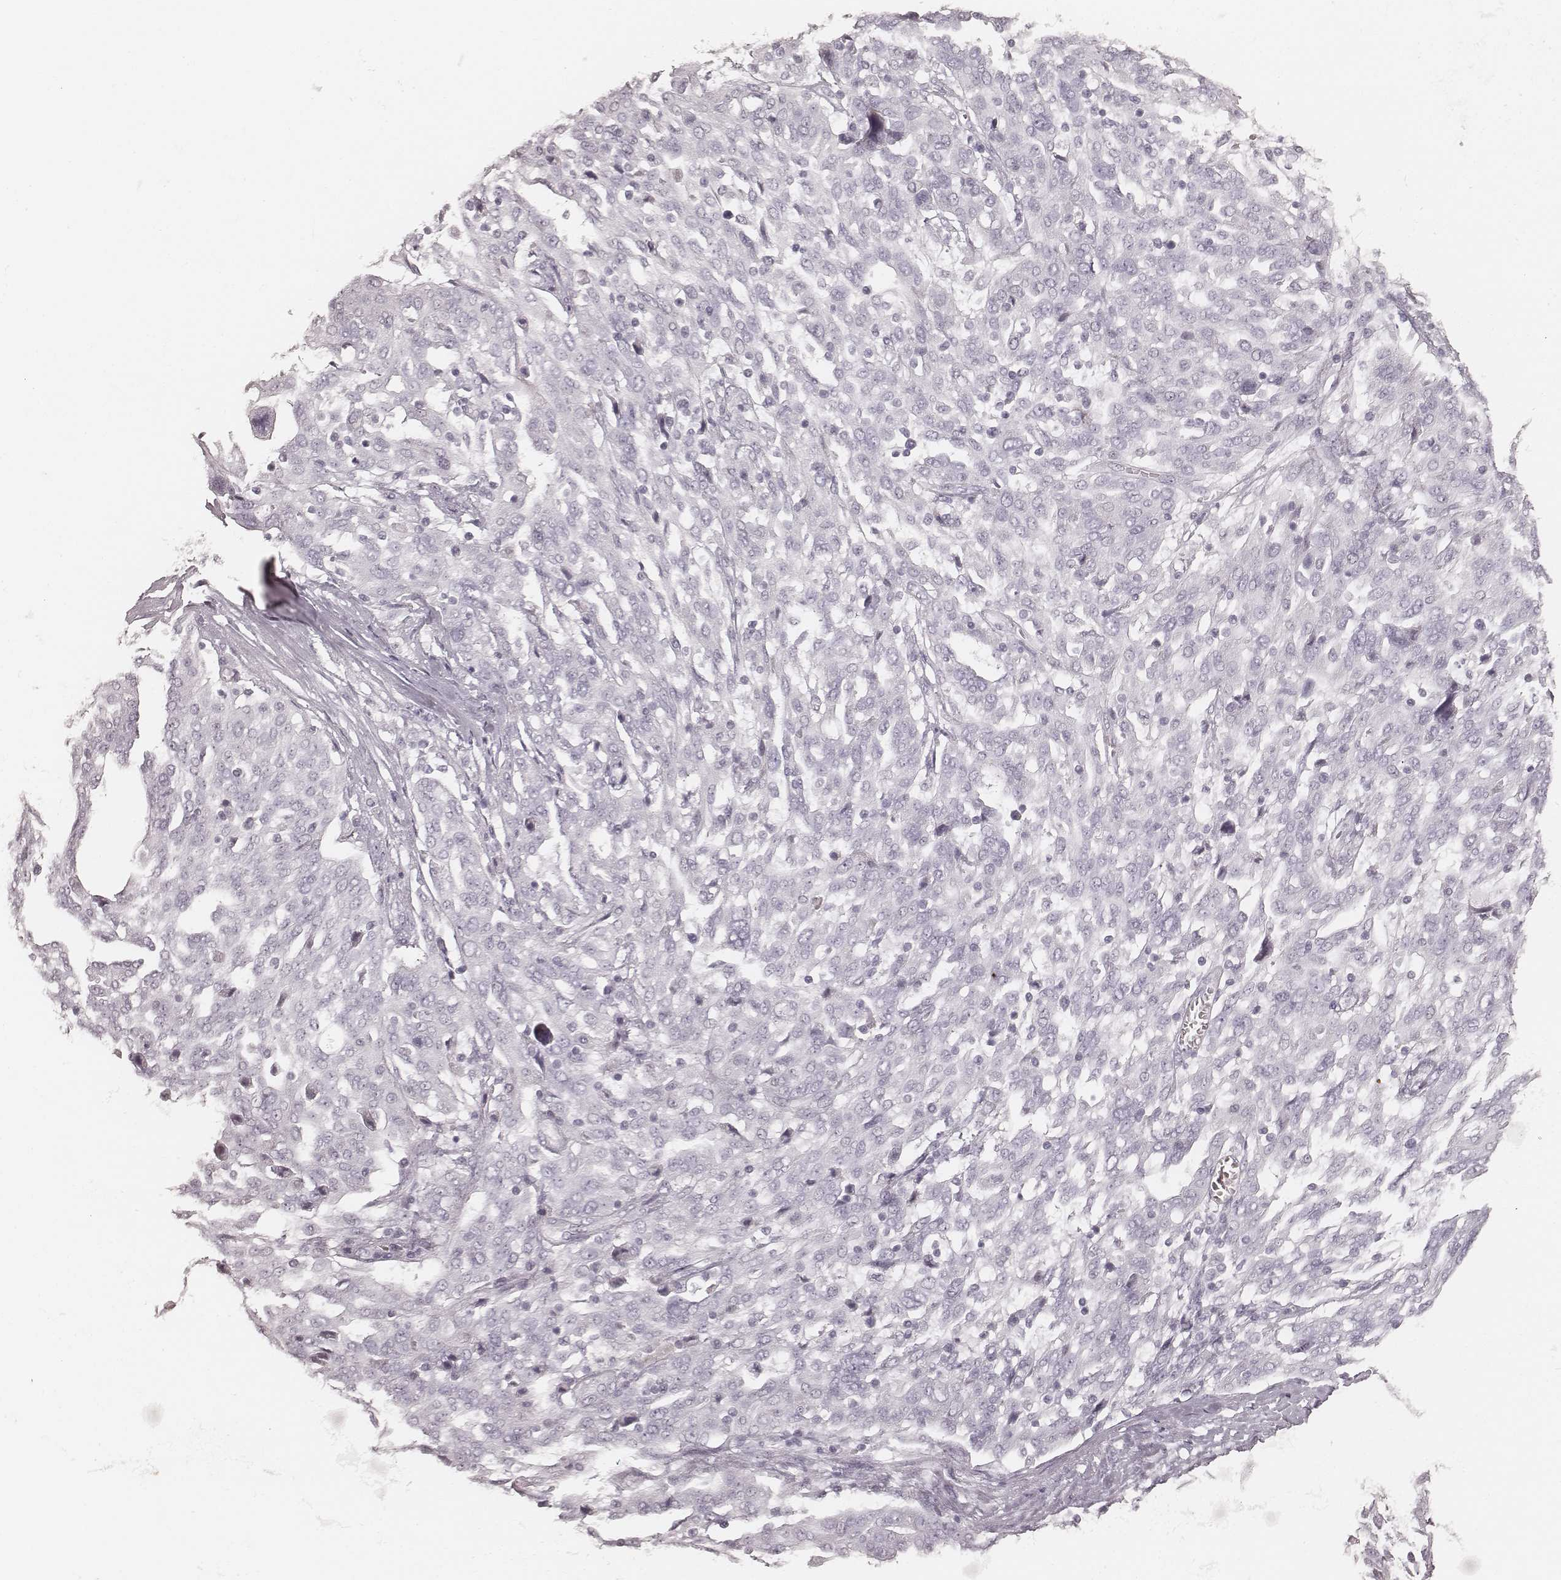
{"staining": {"intensity": "negative", "quantity": "none", "location": "none"}, "tissue": "ovarian cancer", "cell_type": "Tumor cells", "image_type": "cancer", "snomed": [{"axis": "morphology", "description": "Cystadenocarcinoma, serous, NOS"}, {"axis": "topography", "description": "Ovary"}], "caption": "High magnification brightfield microscopy of serous cystadenocarcinoma (ovarian) stained with DAB (3,3'-diaminobenzidine) (brown) and counterstained with hematoxylin (blue): tumor cells show no significant positivity.", "gene": "KRT82", "patient": {"sex": "female", "age": 67}}